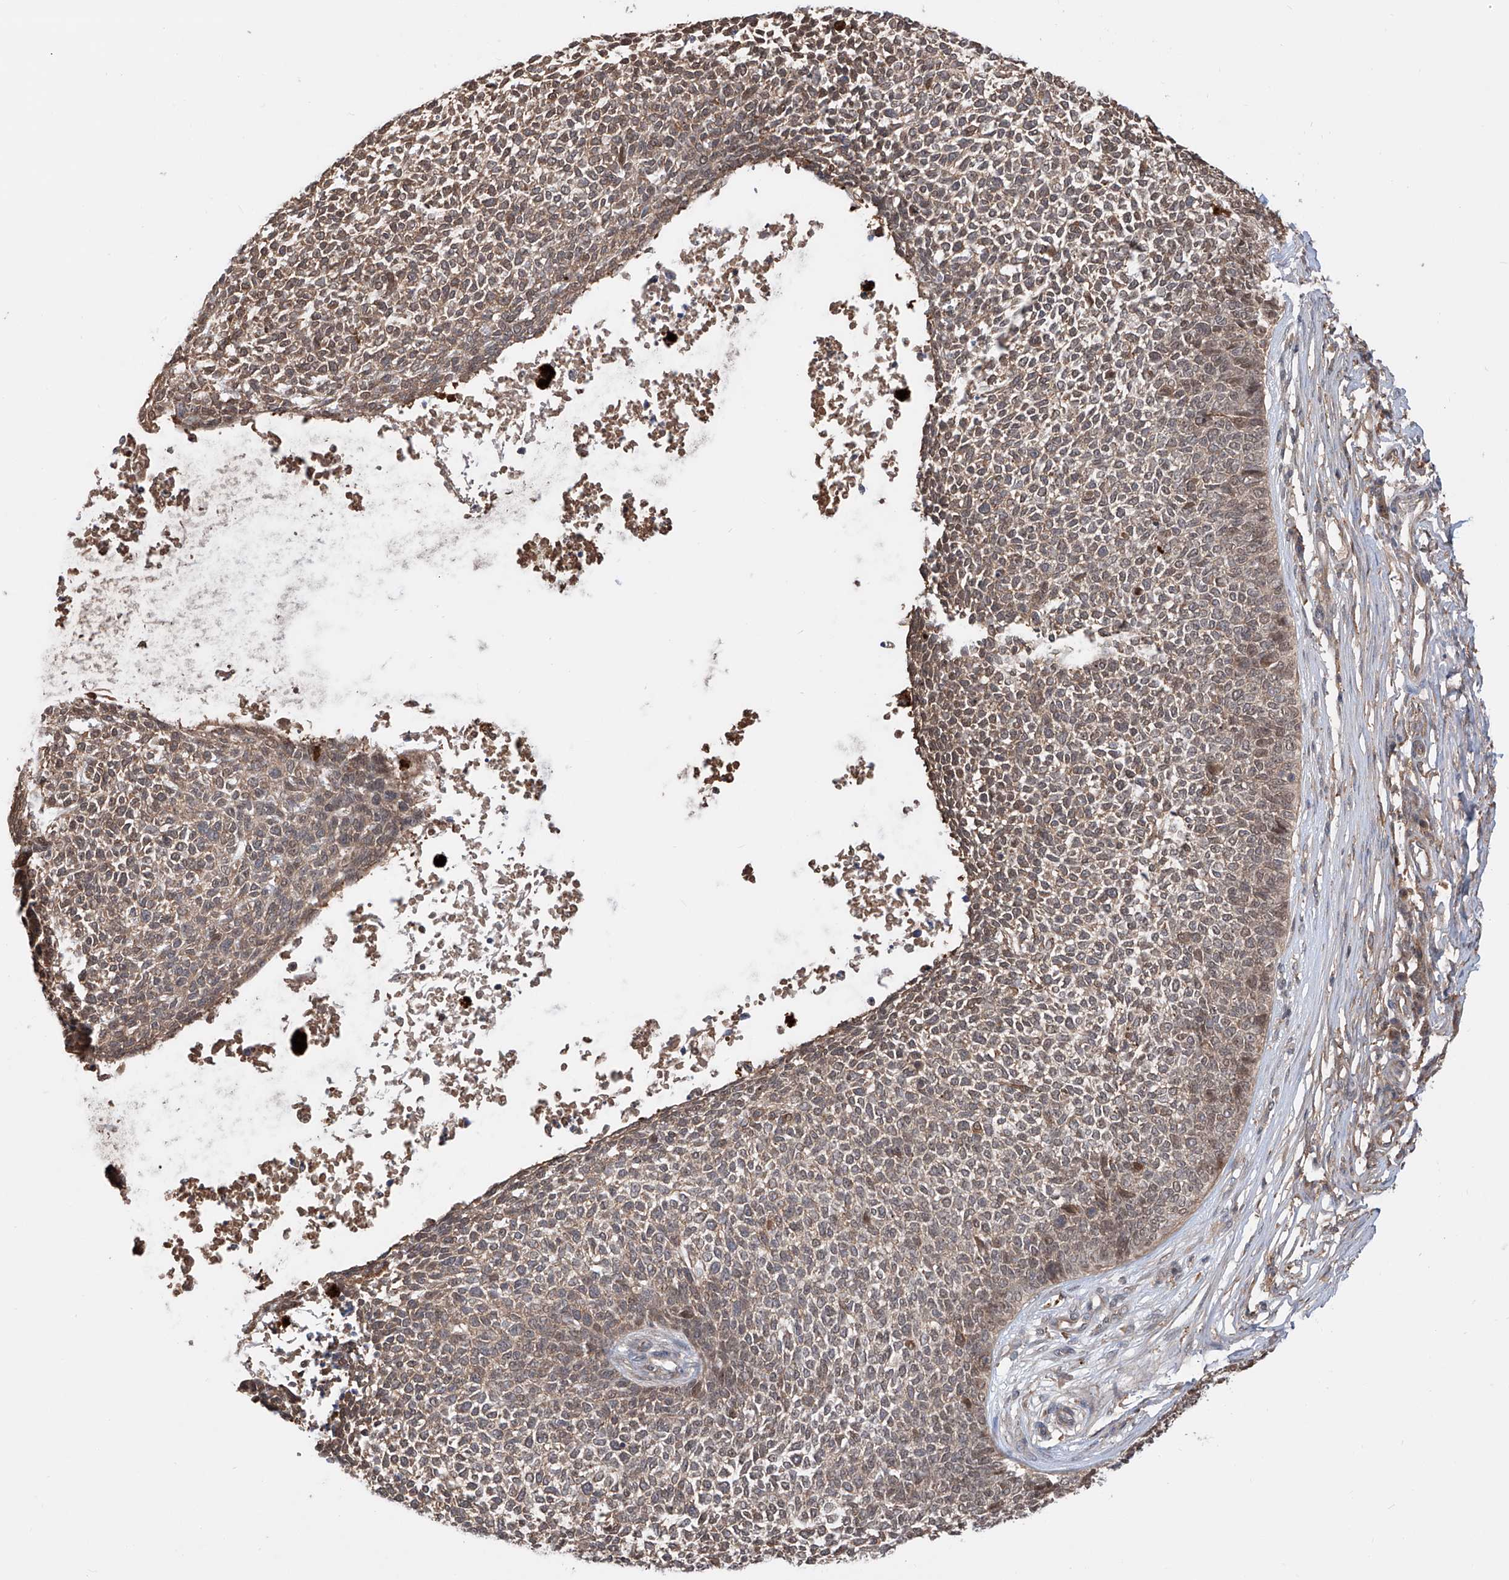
{"staining": {"intensity": "weak", "quantity": "25%-75%", "location": "nuclear"}, "tissue": "skin cancer", "cell_type": "Tumor cells", "image_type": "cancer", "snomed": [{"axis": "morphology", "description": "Basal cell carcinoma"}, {"axis": "topography", "description": "Skin"}], "caption": "The photomicrograph demonstrates a brown stain indicating the presence of a protein in the nuclear of tumor cells in basal cell carcinoma (skin).", "gene": "HOXC8", "patient": {"sex": "female", "age": 84}}